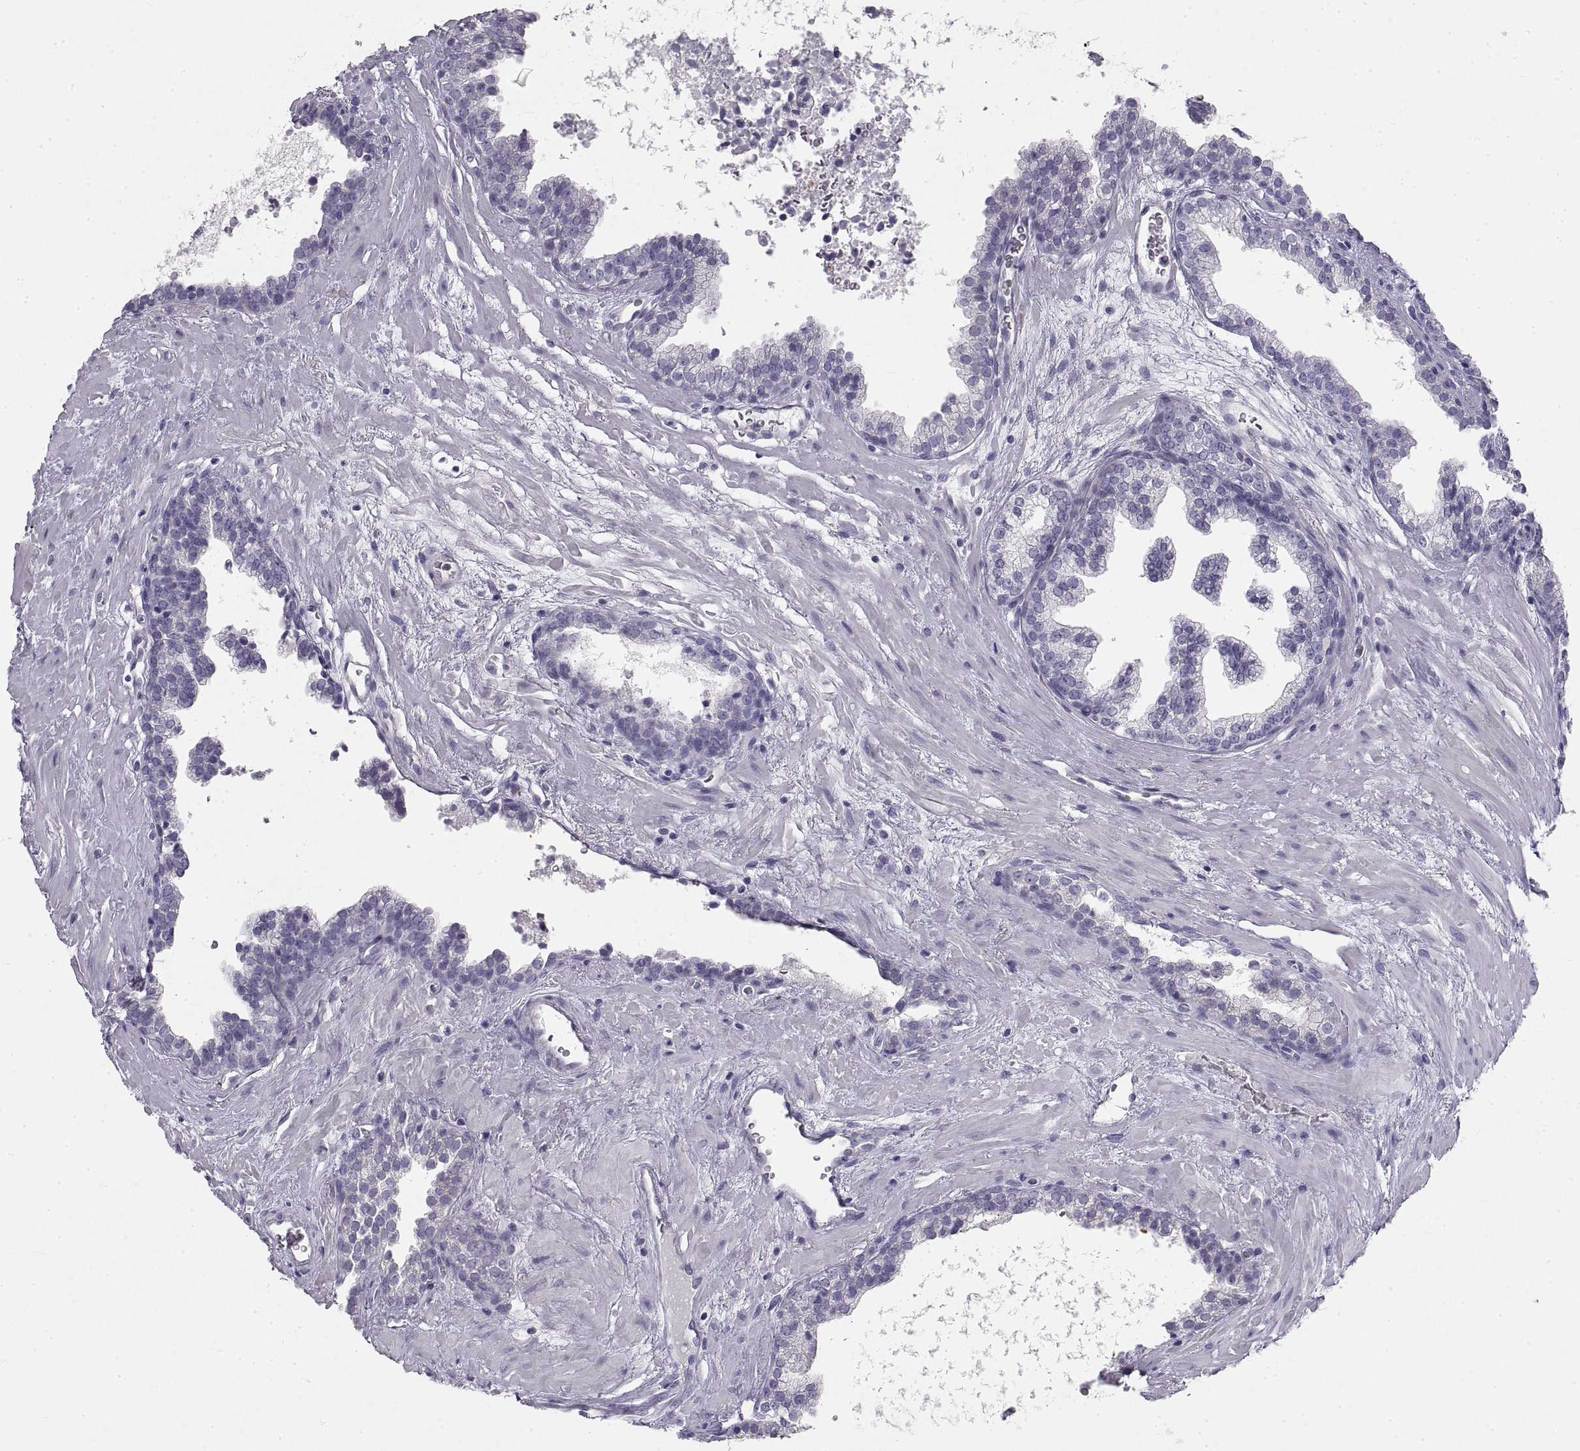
{"staining": {"intensity": "negative", "quantity": "none", "location": "none"}, "tissue": "prostate cancer", "cell_type": "Tumor cells", "image_type": "cancer", "snomed": [{"axis": "morphology", "description": "Adenocarcinoma, NOS"}, {"axis": "topography", "description": "Prostate"}], "caption": "A photomicrograph of human adenocarcinoma (prostate) is negative for staining in tumor cells.", "gene": "CRYBB3", "patient": {"sex": "male", "age": 66}}